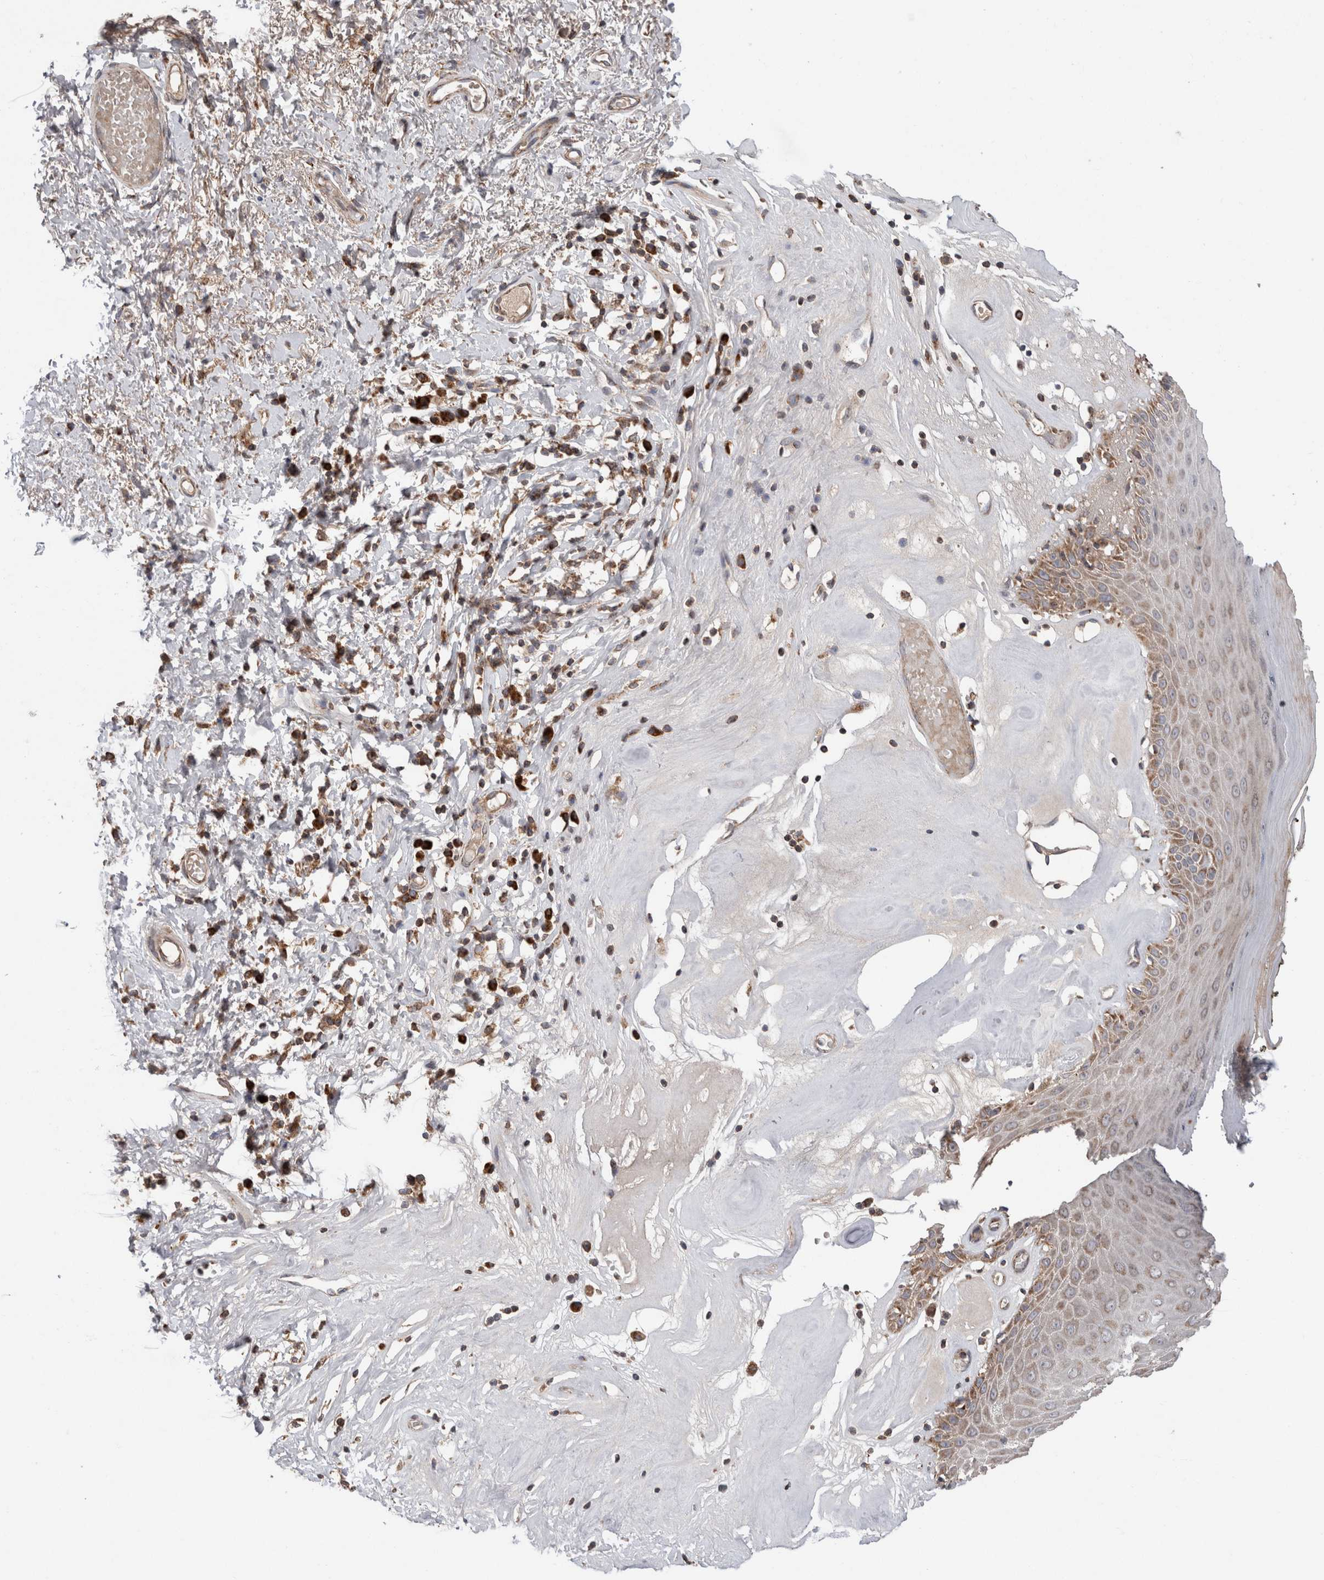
{"staining": {"intensity": "moderate", "quantity": ">75%", "location": "cytoplasmic/membranous"}, "tissue": "skin", "cell_type": "Epidermal cells", "image_type": "normal", "snomed": [{"axis": "morphology", "description": "Normal tissue, NOS"}, {"axis": "morphology", "description": "Inflammation, NOS"}, {"axis": "topography", "description": "Vulva"}], "caption": "High-power microscopy captured an IHC image of unremarkable skin, revealing moderate cytoplasmic/membranous expression in approximately >75% of epidermal cells.", "gene": "KIF21B", "patient": {"sex": "female", "age": 84}}